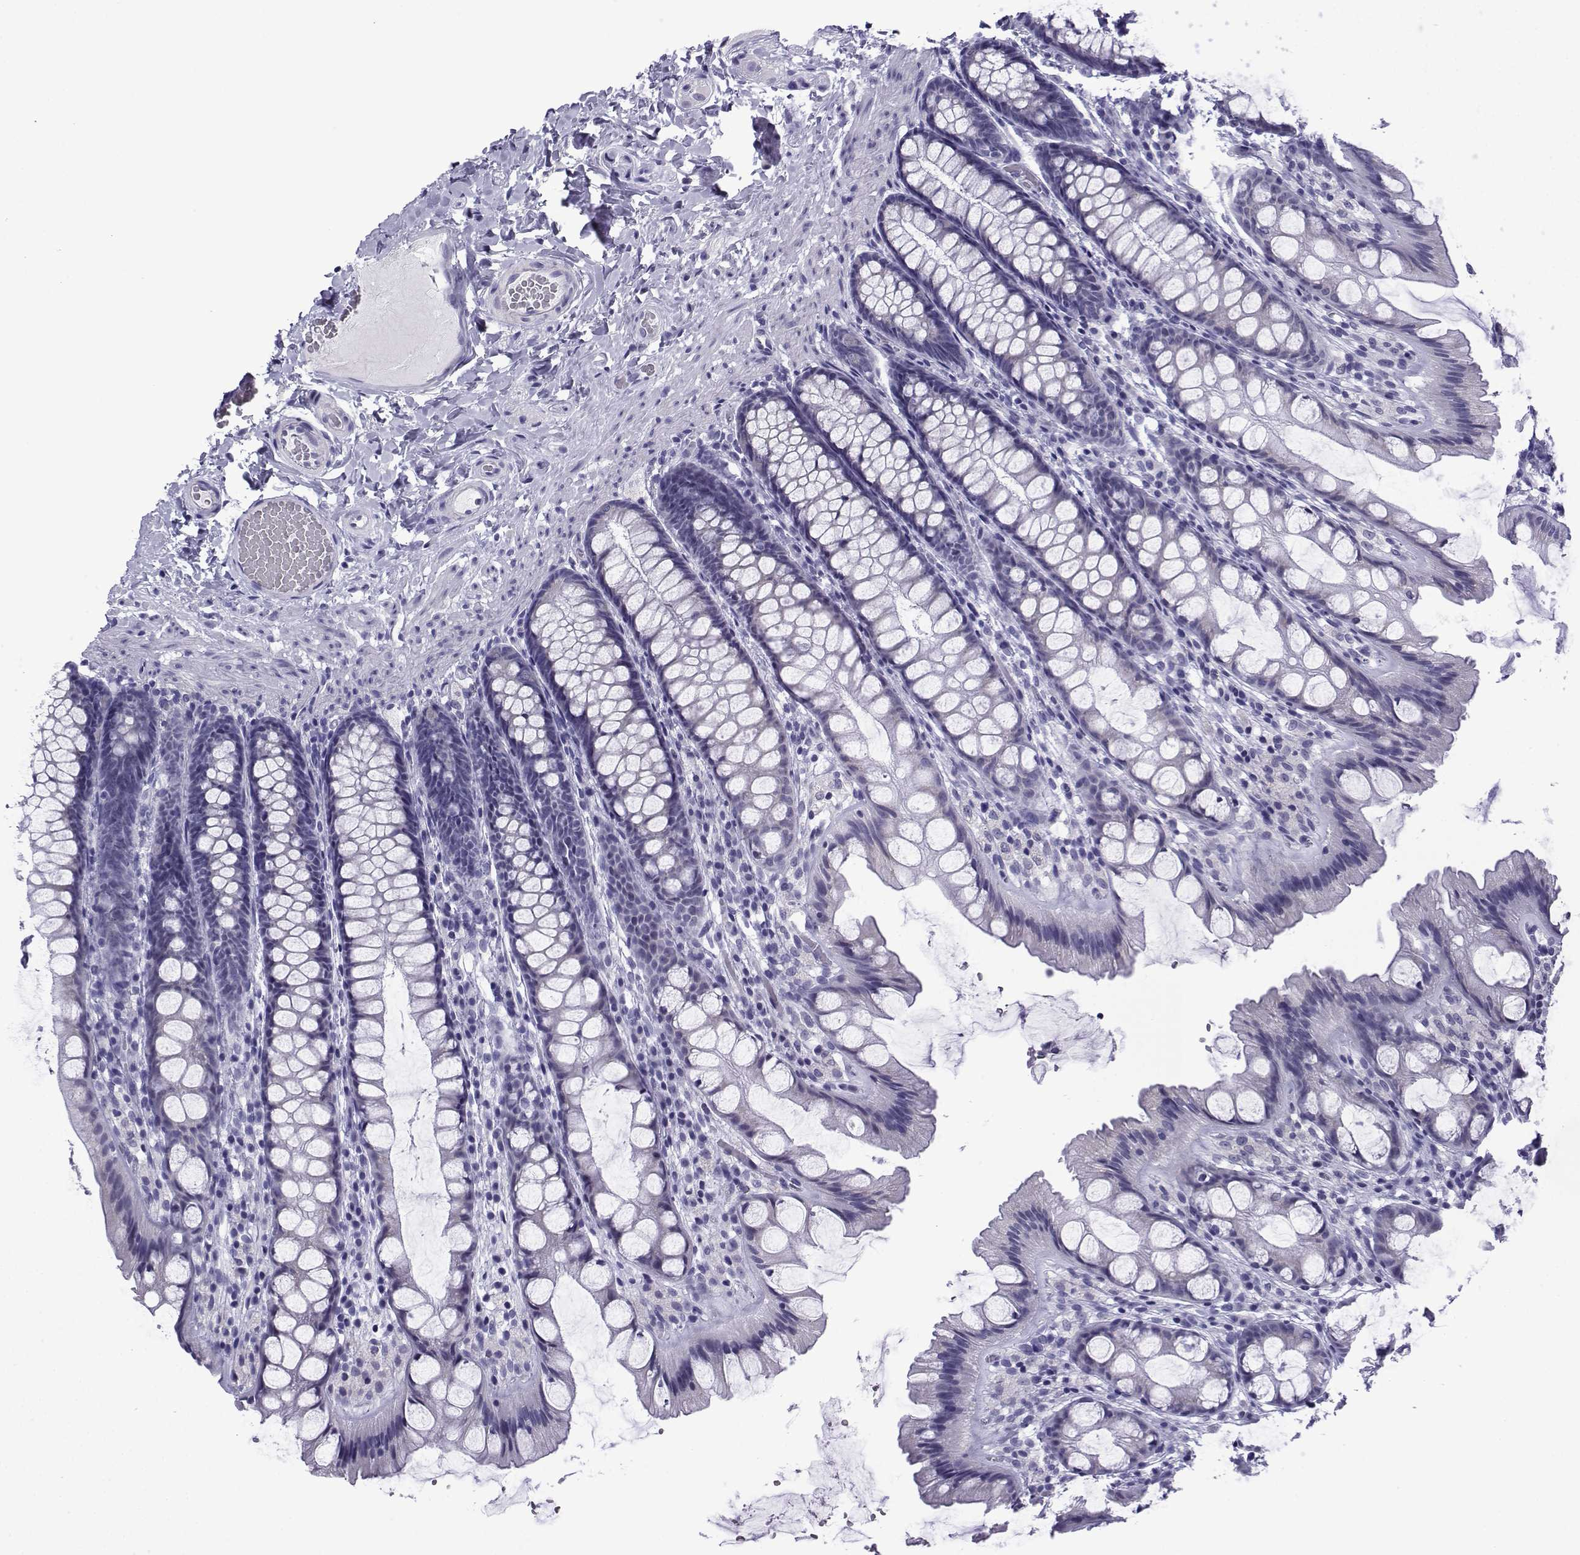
{"staining": {"intensity": "negative", "quantity": "none", "location": "none"}, "tissue": "colon", "cell_type": "Endothelial cells", "image_type": "normal", "snomed": [{"axis": "morphology", "description": "Normal tissue, NOS"}, {"axis": "topography", "description": "Colon"}], "caption": "A high-resolution micrograph shows IHC staining of benign colon, which demonstrates no significant staining in endothelial cells. Nuclei are stained in blue.", "gene": "ACRBP", "patient": {"sex": "male", "age": 47}}